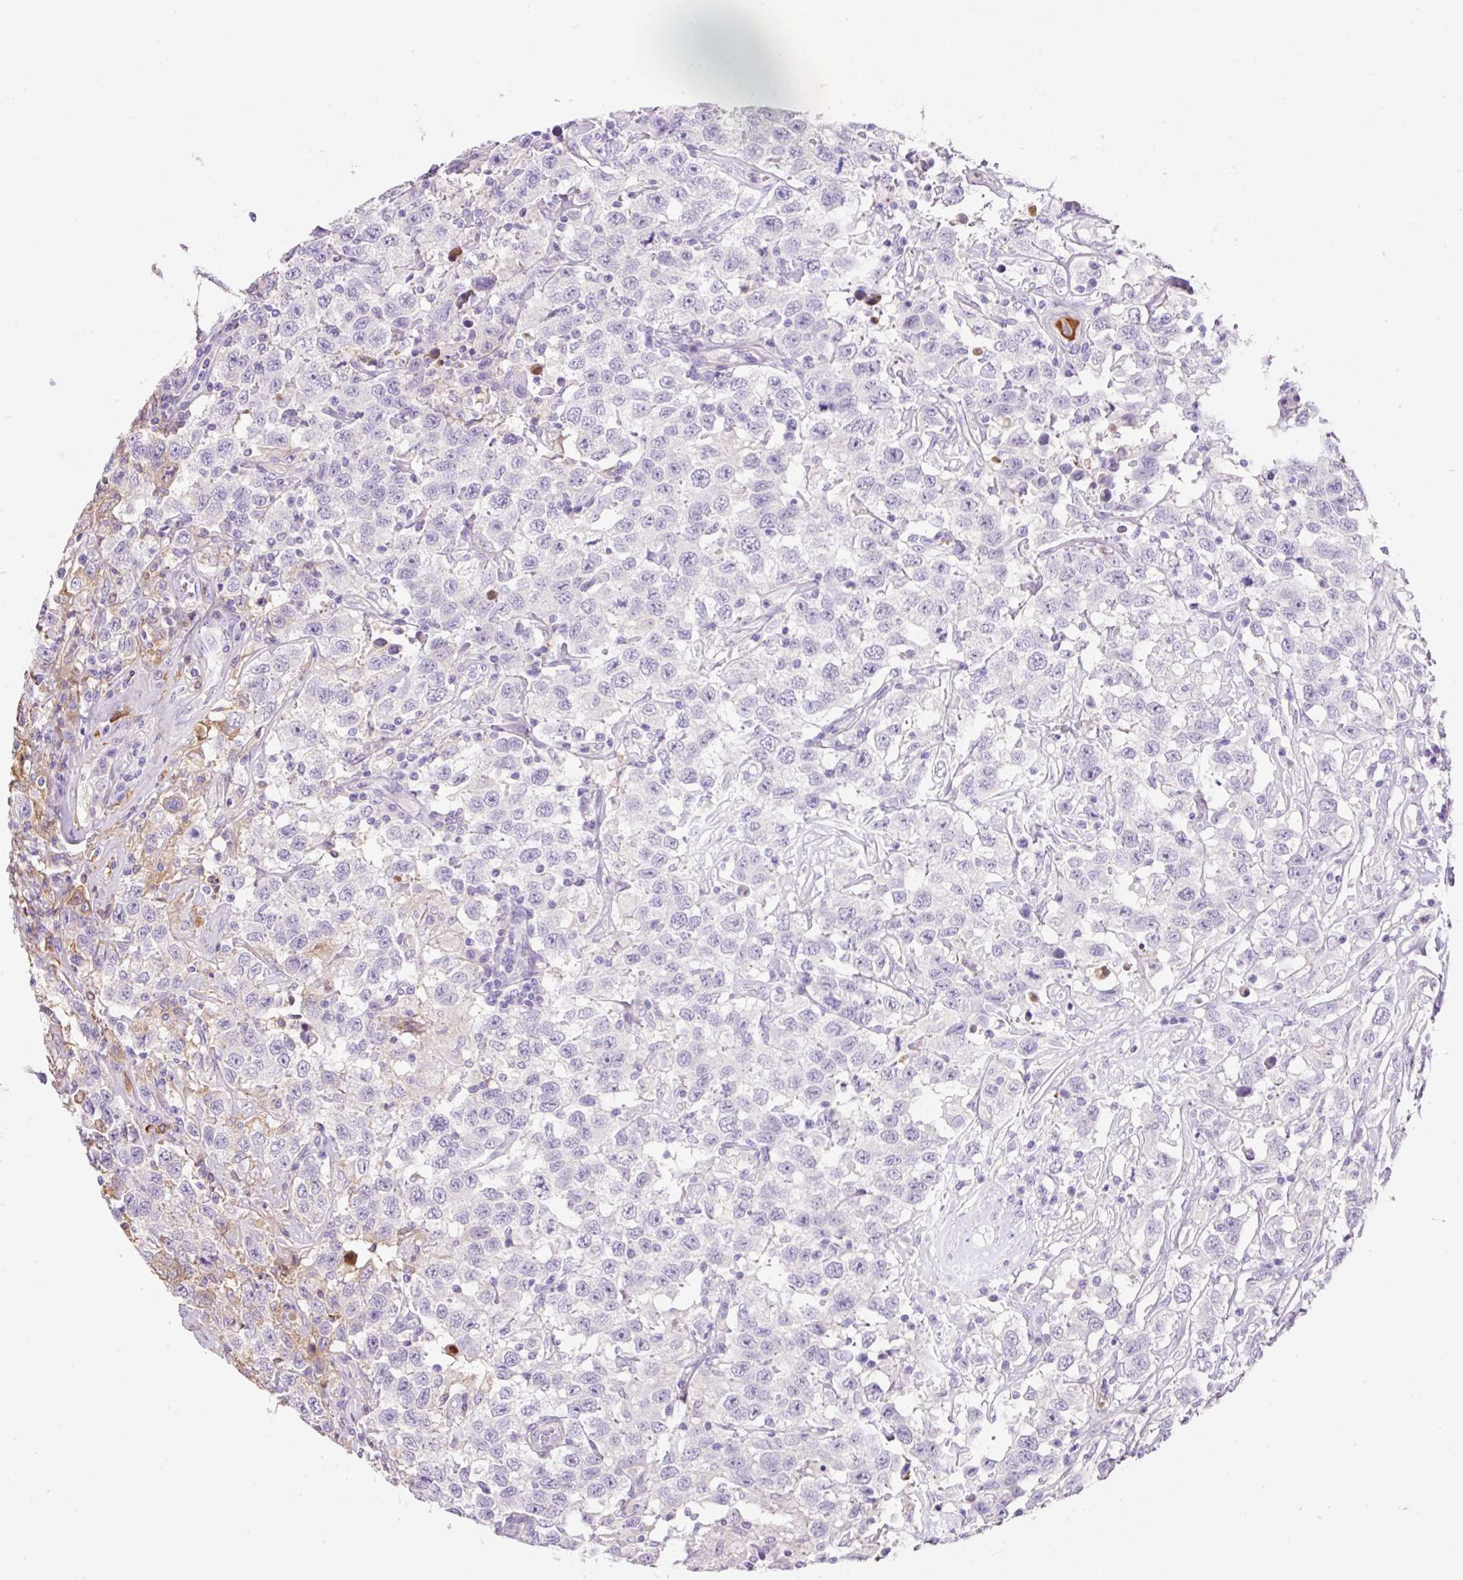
{"staining": {"intensity": "negative", "quantity": "none", "location": "none"}, "tissue": "testis cancer", "cell_type": "Tumor cells", "image_type": "cancer", "snomed": [{"axis": "morphology", "description": "Seminoma, NOS"}, {"axis": "topography", "description": "Testis"}], "caption": "A high-resolution photomicrograph shows immunohistochemistry staining of seminoma (testis), which reveals no significant expression in tumor cells.", "gene": "TDRD15", "patient": {"sex": "male", "age": 41}}